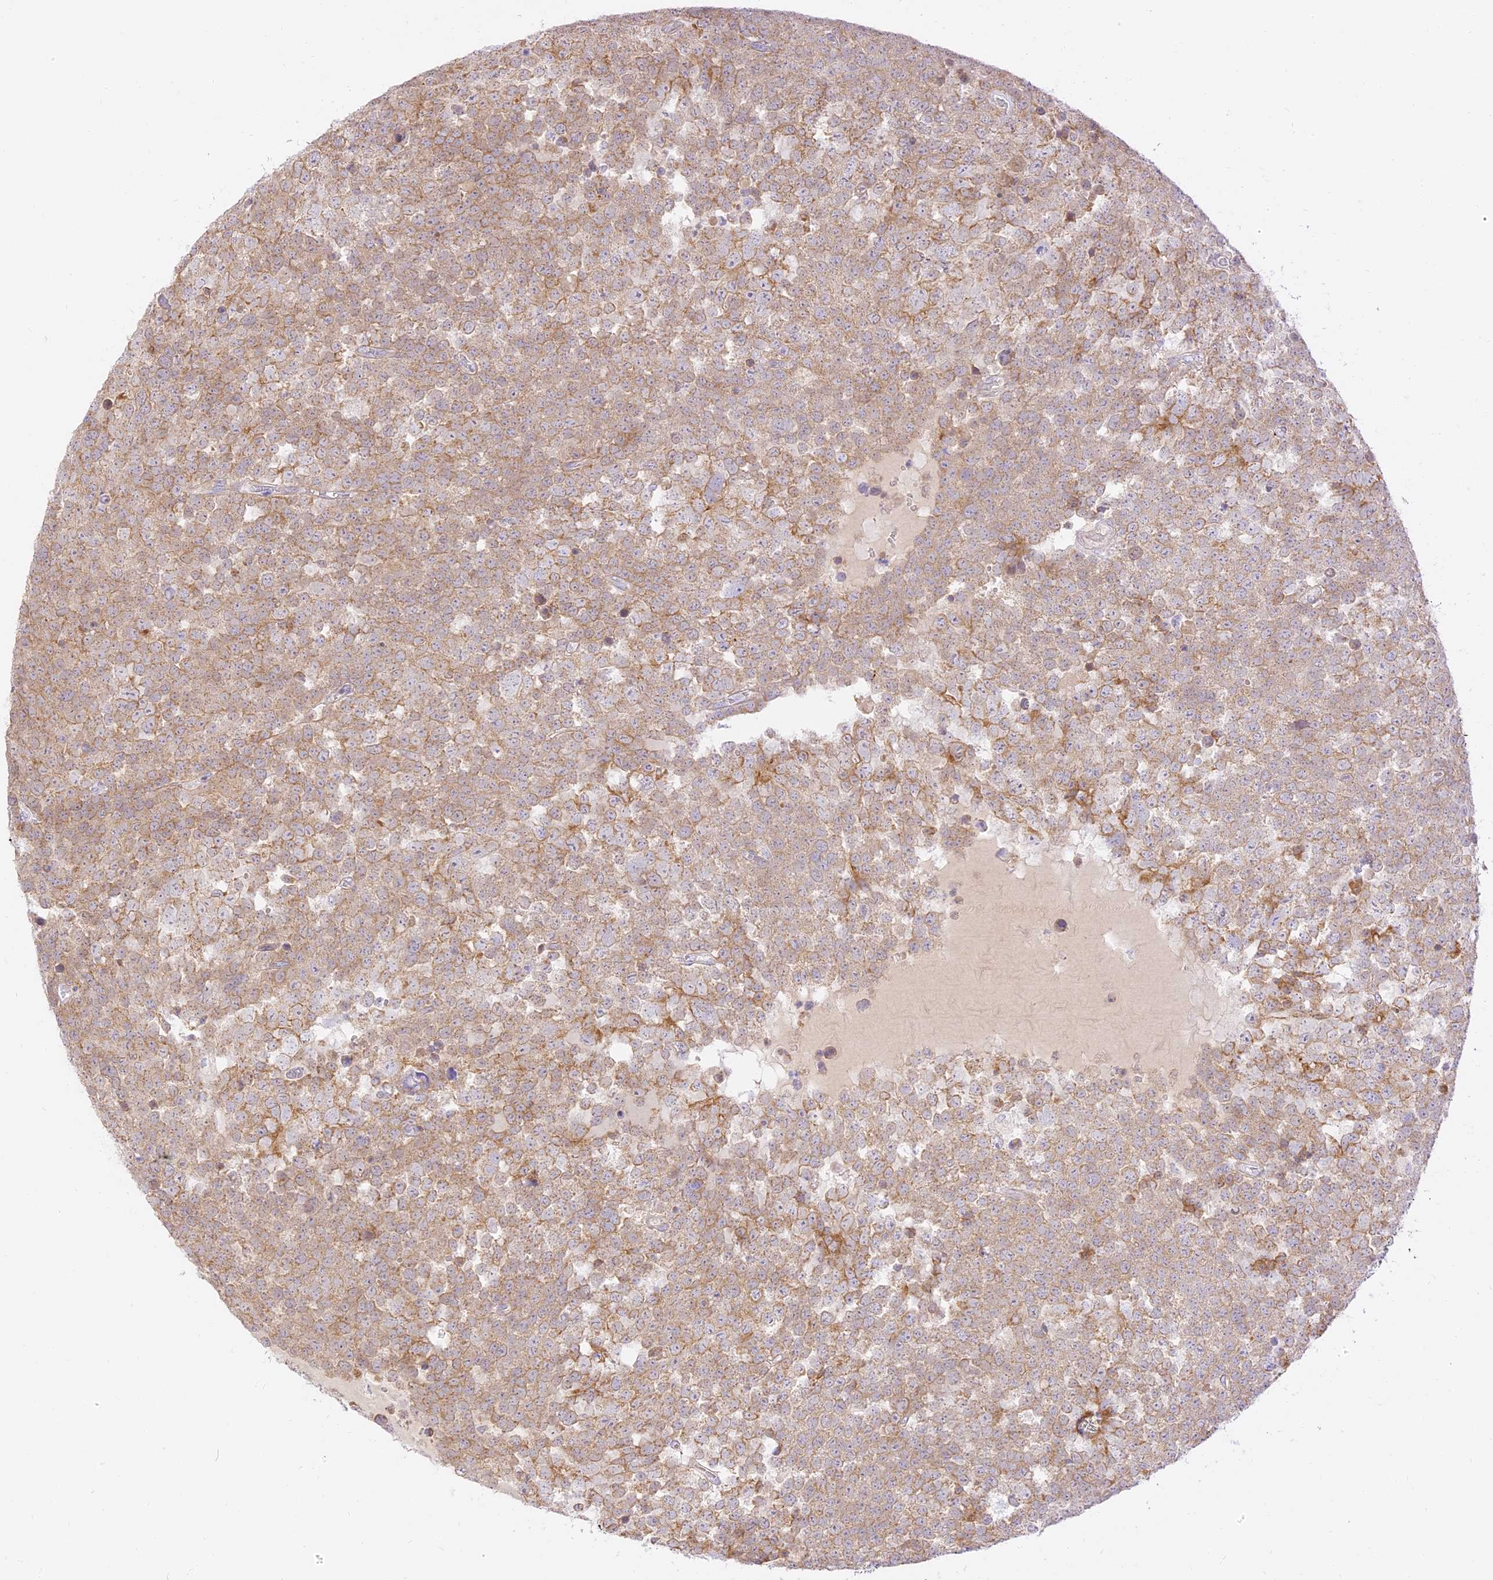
{"staining": {"intensity": "weak", "quantity": ">75%", "location": "cytoplasmic/membranous"}, "tissue": "testis cancer", "cell_type": "Tumor cells", "image_type": "cancer", "snomed": [{"axis": "morphology", "description": "Seminoma, NOS"}, {"axis": "topography", "description": "Testis"}], "caption": "Tumor cells demonstrate weak cytoplasmic/membranous positivity in about >75% of cells in testis seminoma.", "gene": "LRRC15", "patient": {"sex": "male", "age": 71}}